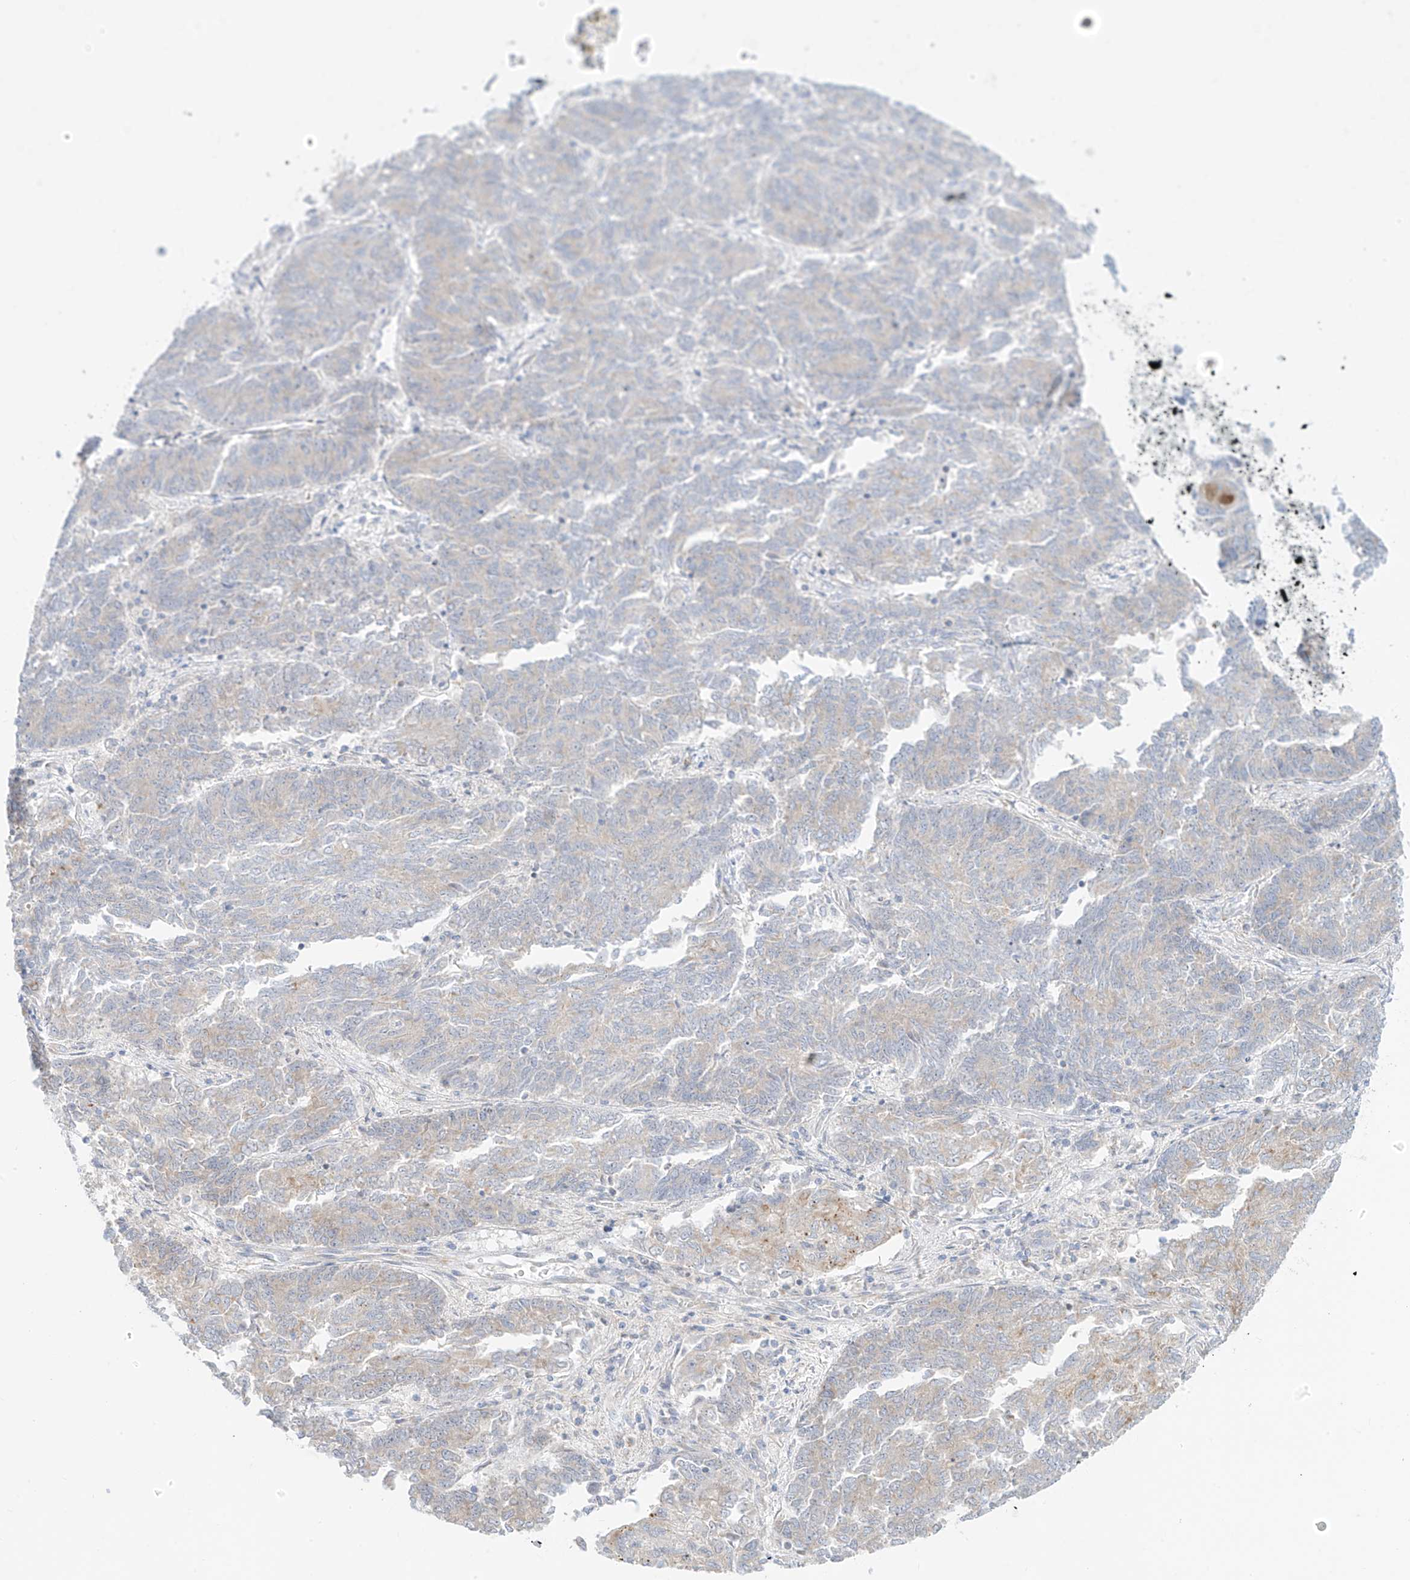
{"staining": {"intensity": "weak", "quantity": "<25%", "location": "cytoplasmic/membranous"}, "tissue": "endometrial cancer", "cell_type": "Tumor cells", "image_type": "cancer", "snomed": [{"axis": "morphology", "description": "Adenocarcinoma, NOS"}, {"axis": "topography", "description": "Endometrium"}], "caption": "This is a photomicrograph of immunohistochemistry (IHC) staining of endometrial adenocarcinoma, which shows no positivity in tumor cells. The staining is performed using DAB brown chromogen with nuclei counter-stained in using hematoxylin.", "gene": "SYTL3", "patient": {"sex": "female", "age": 80}}